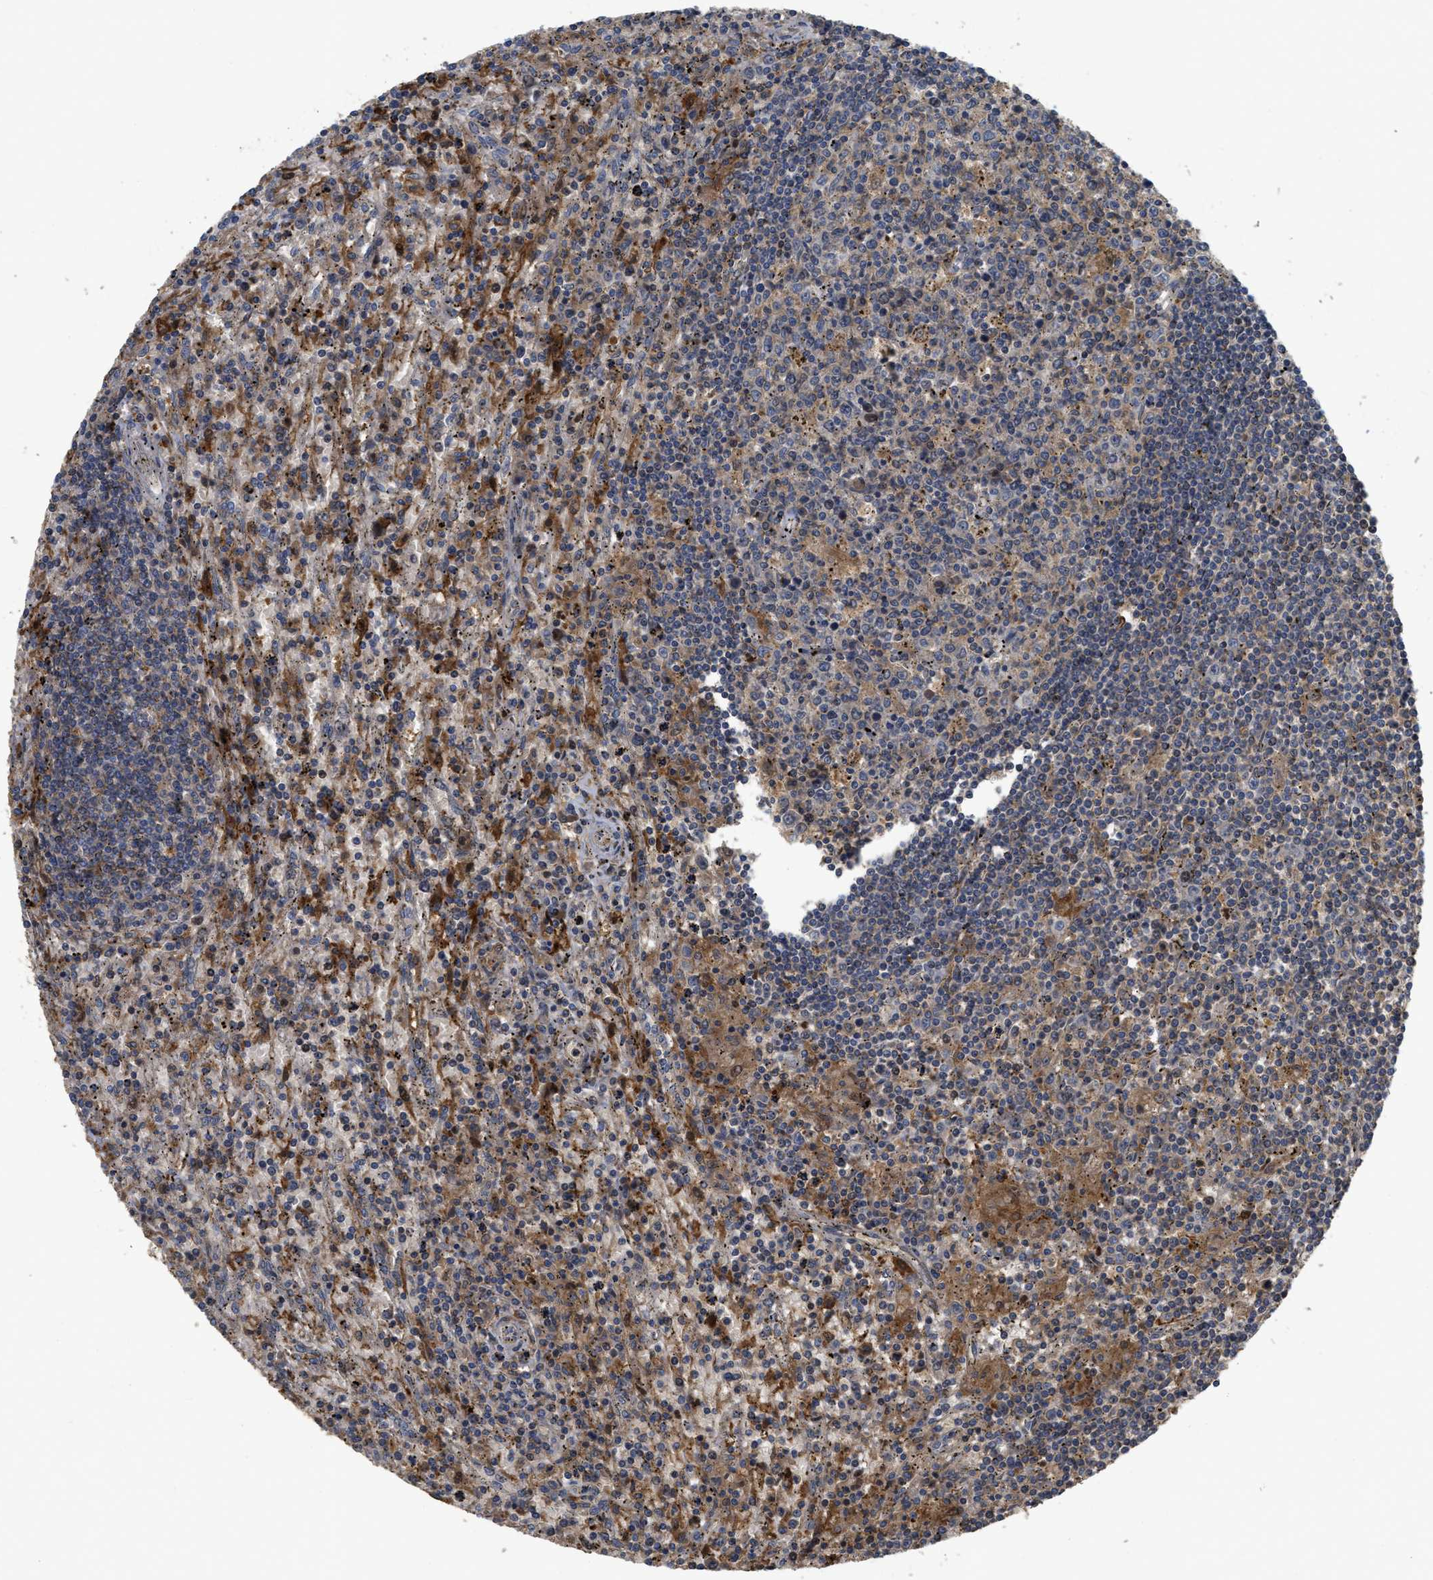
{"staining": {"intensity": "weak", "quantity": "25%-75%", "location": "cytoplasmic/membranous"}, "tissue": "lymphoma", "cell_type": "Tumor cells", "image_type": "cancer", "snomed": [{"axis": "morphology", "description": "Malignant lymphoma, non-Hodgkin's type, Low grade"}, {"axis": "topography", "description": "Spleen"}], "caption": "Brown immunohistochemical staining in human lymphoma exhibits weak cytoplasmic/membranous staining in approximately 25%-75% of tumor cells.", "gene": "CBR3", "patient": {"sex": "male", "age": 76}}